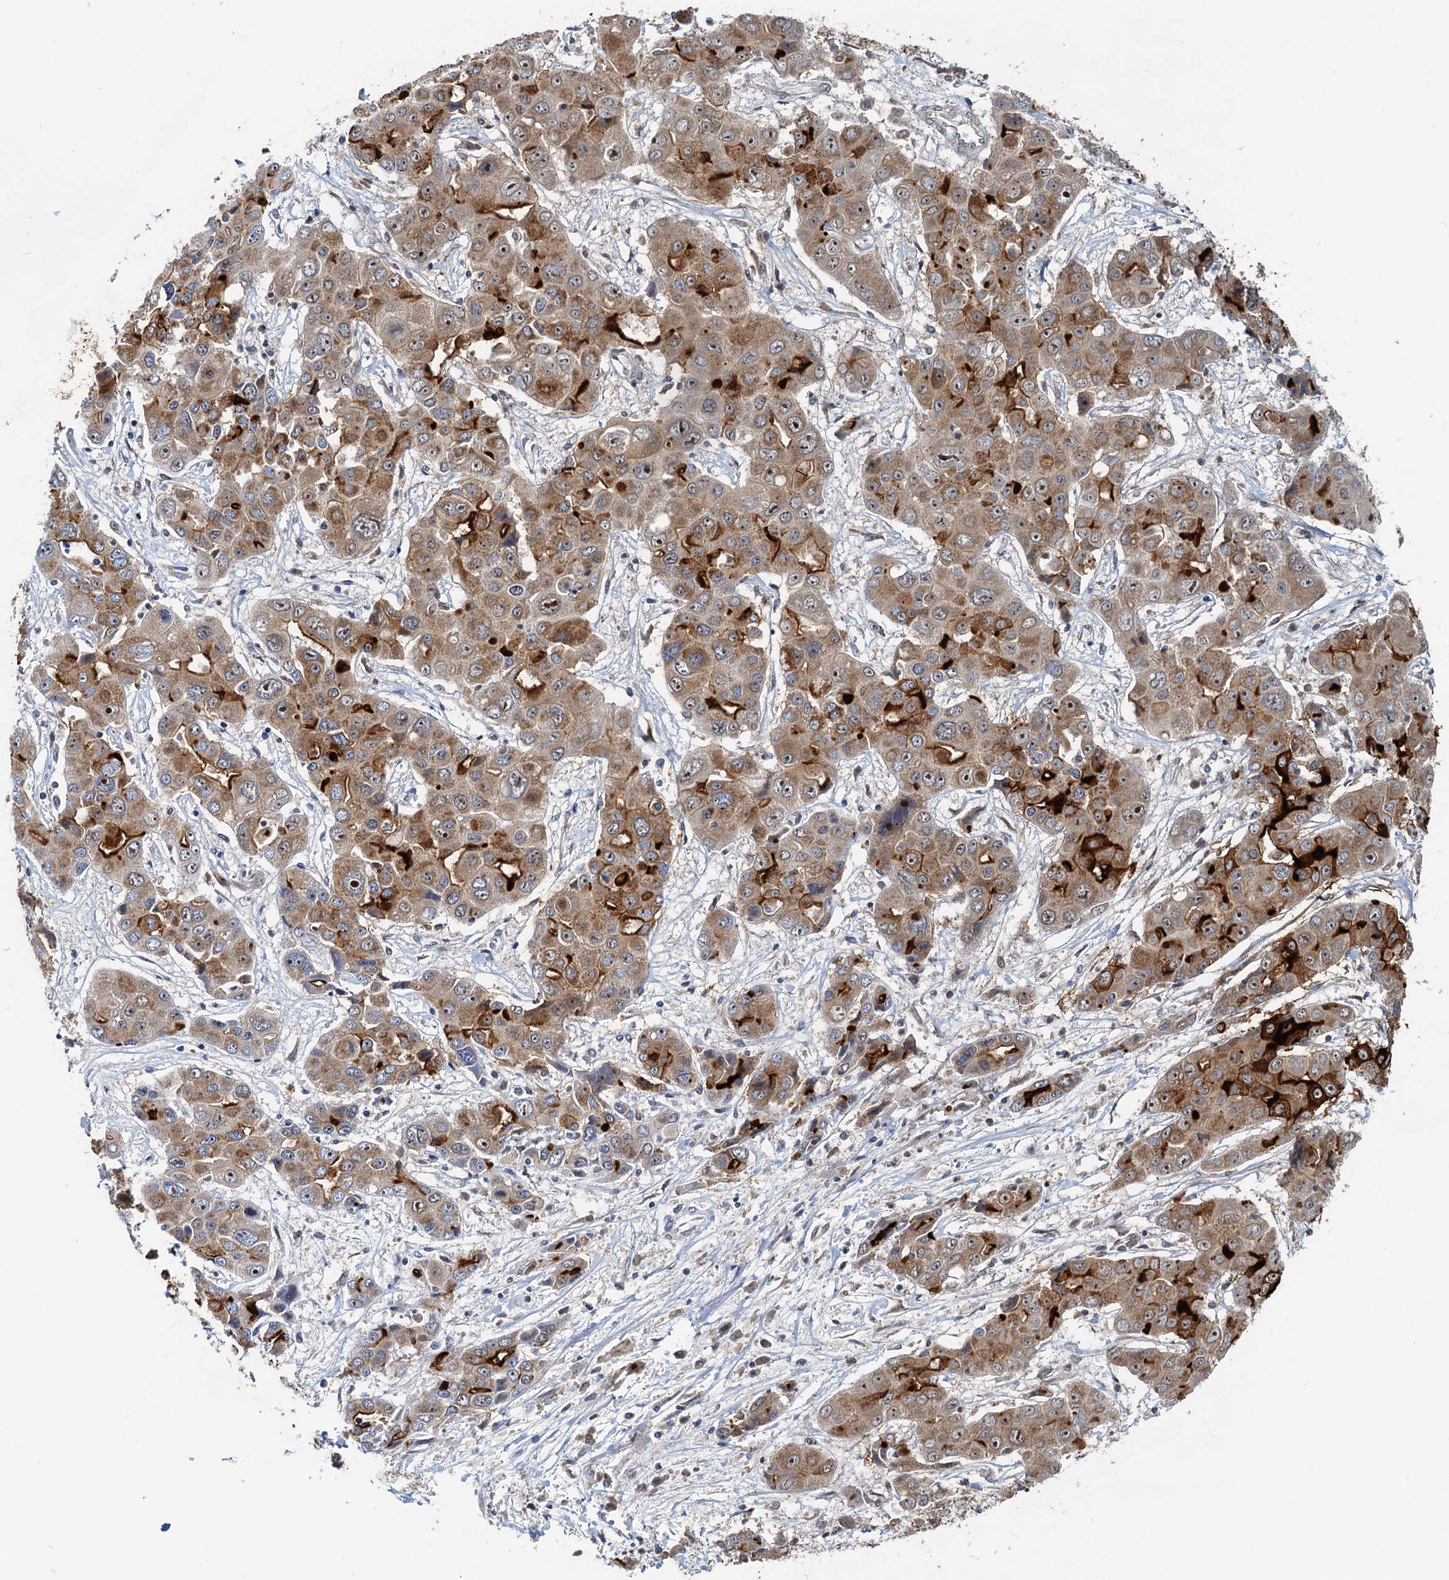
{"staining": {"intensity": "moderate", "quantity": ">75%", "location": "cytoplasmic/membranous,nuclear"}, "tissue": "liver cancer", "cell_type": "Tumor cells", "image_type": "cancer", "snomed": [{"axis": "morphology", "description": "Cholangiocarcinoma"}, {"axis": "topography", "description": "Liver"}], "caption": "Liver cholangiocarcinoma stained with a brown dye displays moderate cytoplasmic/membranous and nuclear positive expression in approximately >75% of tumor cells.", "gene": "CEP68", "patient": {"sex": "male", "age": 67}}